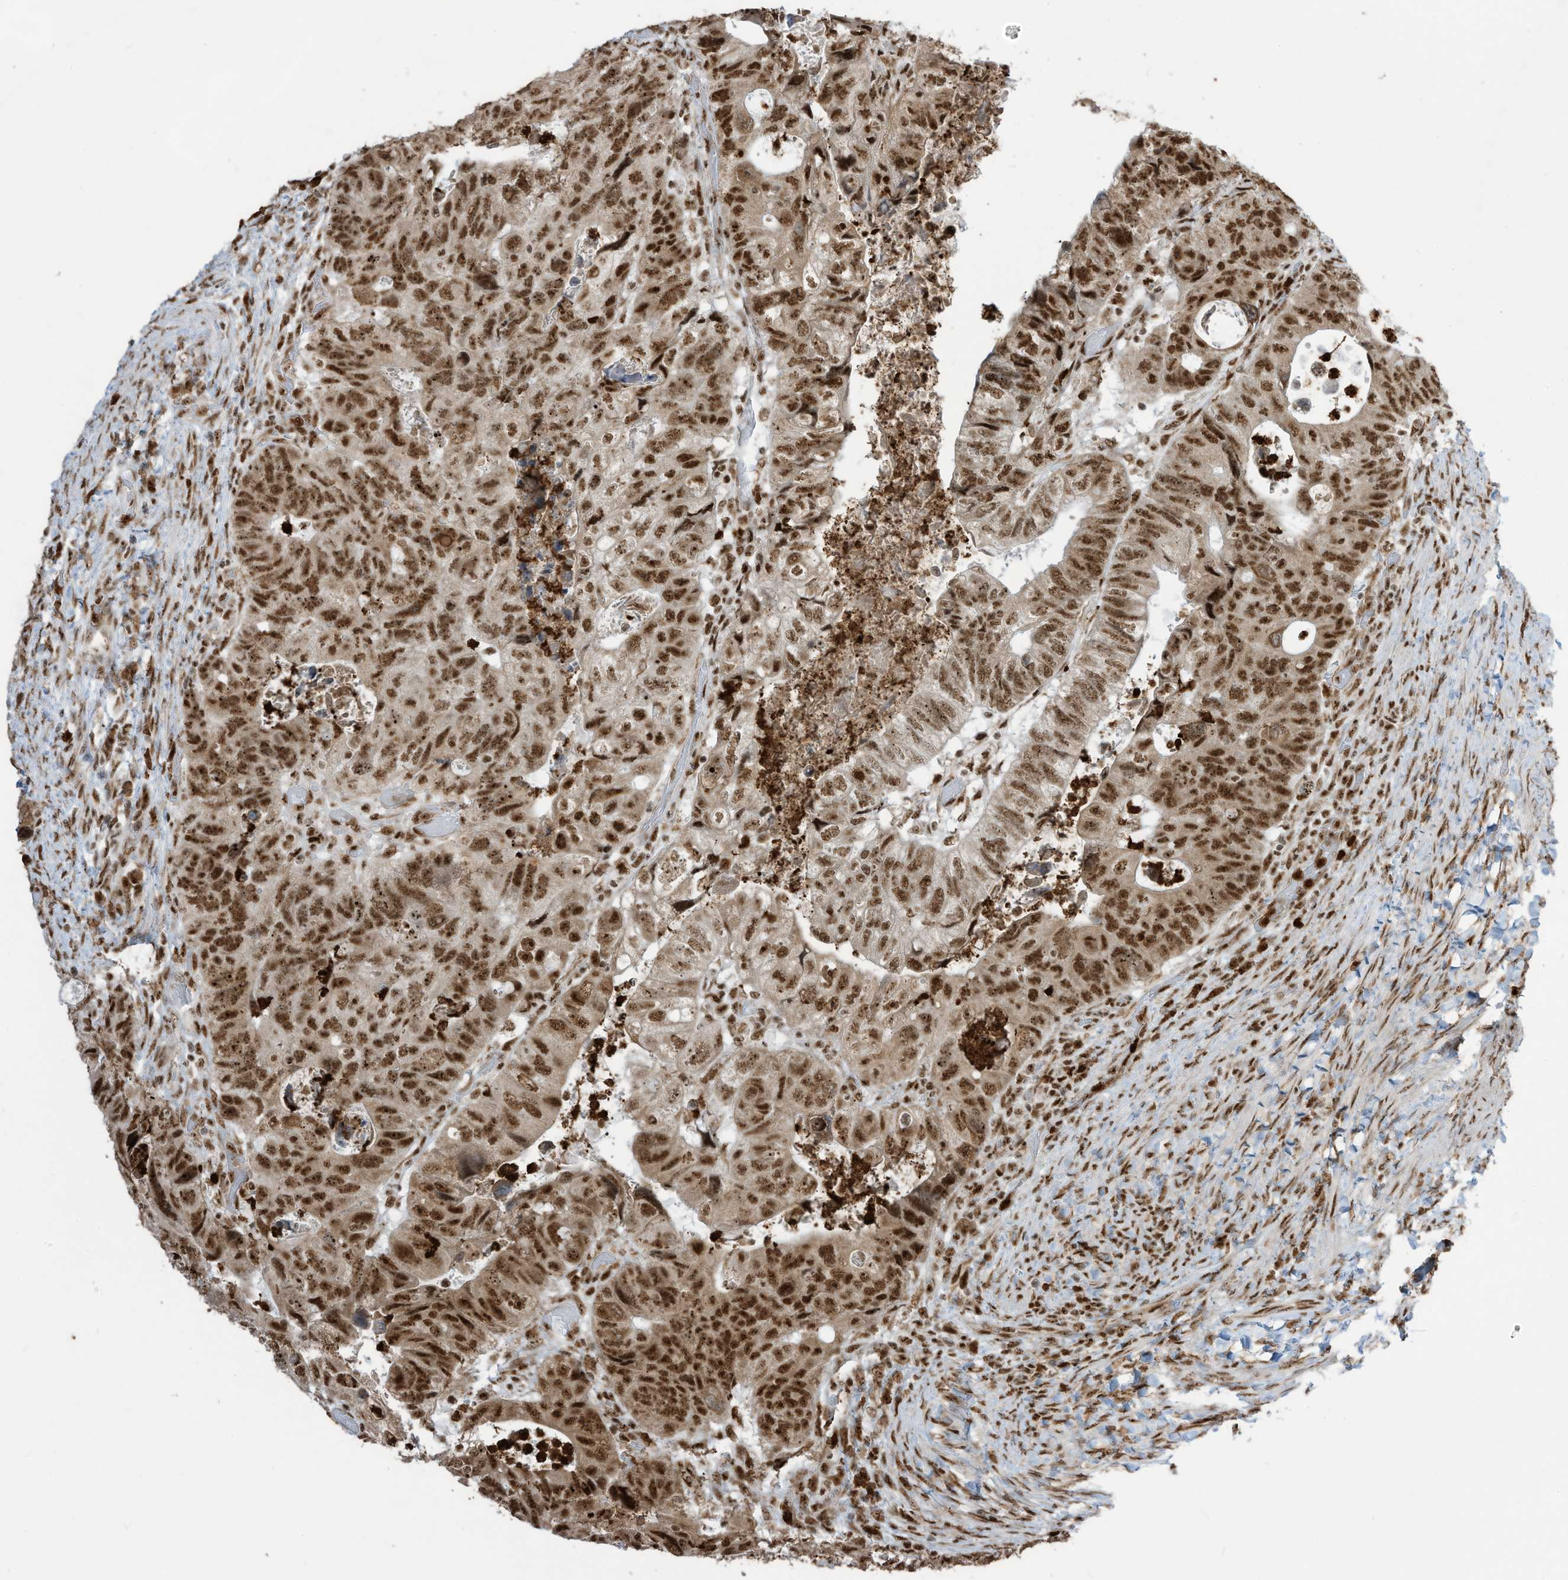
{"staining": {"intensity": "strong", "quantity": ">75%", "location": "nuclear"}, "tissue": "colorectal cancer", "cell_type": "Tumor cells", "image_type": "cancer", "snomed": [{"axis": "morphology", "description": "Adenocarcinoma, NOS"}, {"axis": "topography", "description": "Rectum"}], "caption": "IHC staining of colorectal adenocarcinoma, which exhibits high levels of strong nuclear expression in approximately >75% of tumor cells indicating strong nuclear protein expression. The staining was performed using DAB (3,3'-diaminobenzidine) (brown) for protein detection and nuclei were counterstained in hematoxylin (blue).", "gene": "LBH", "patient": {"sex": "male", "age": 59}}